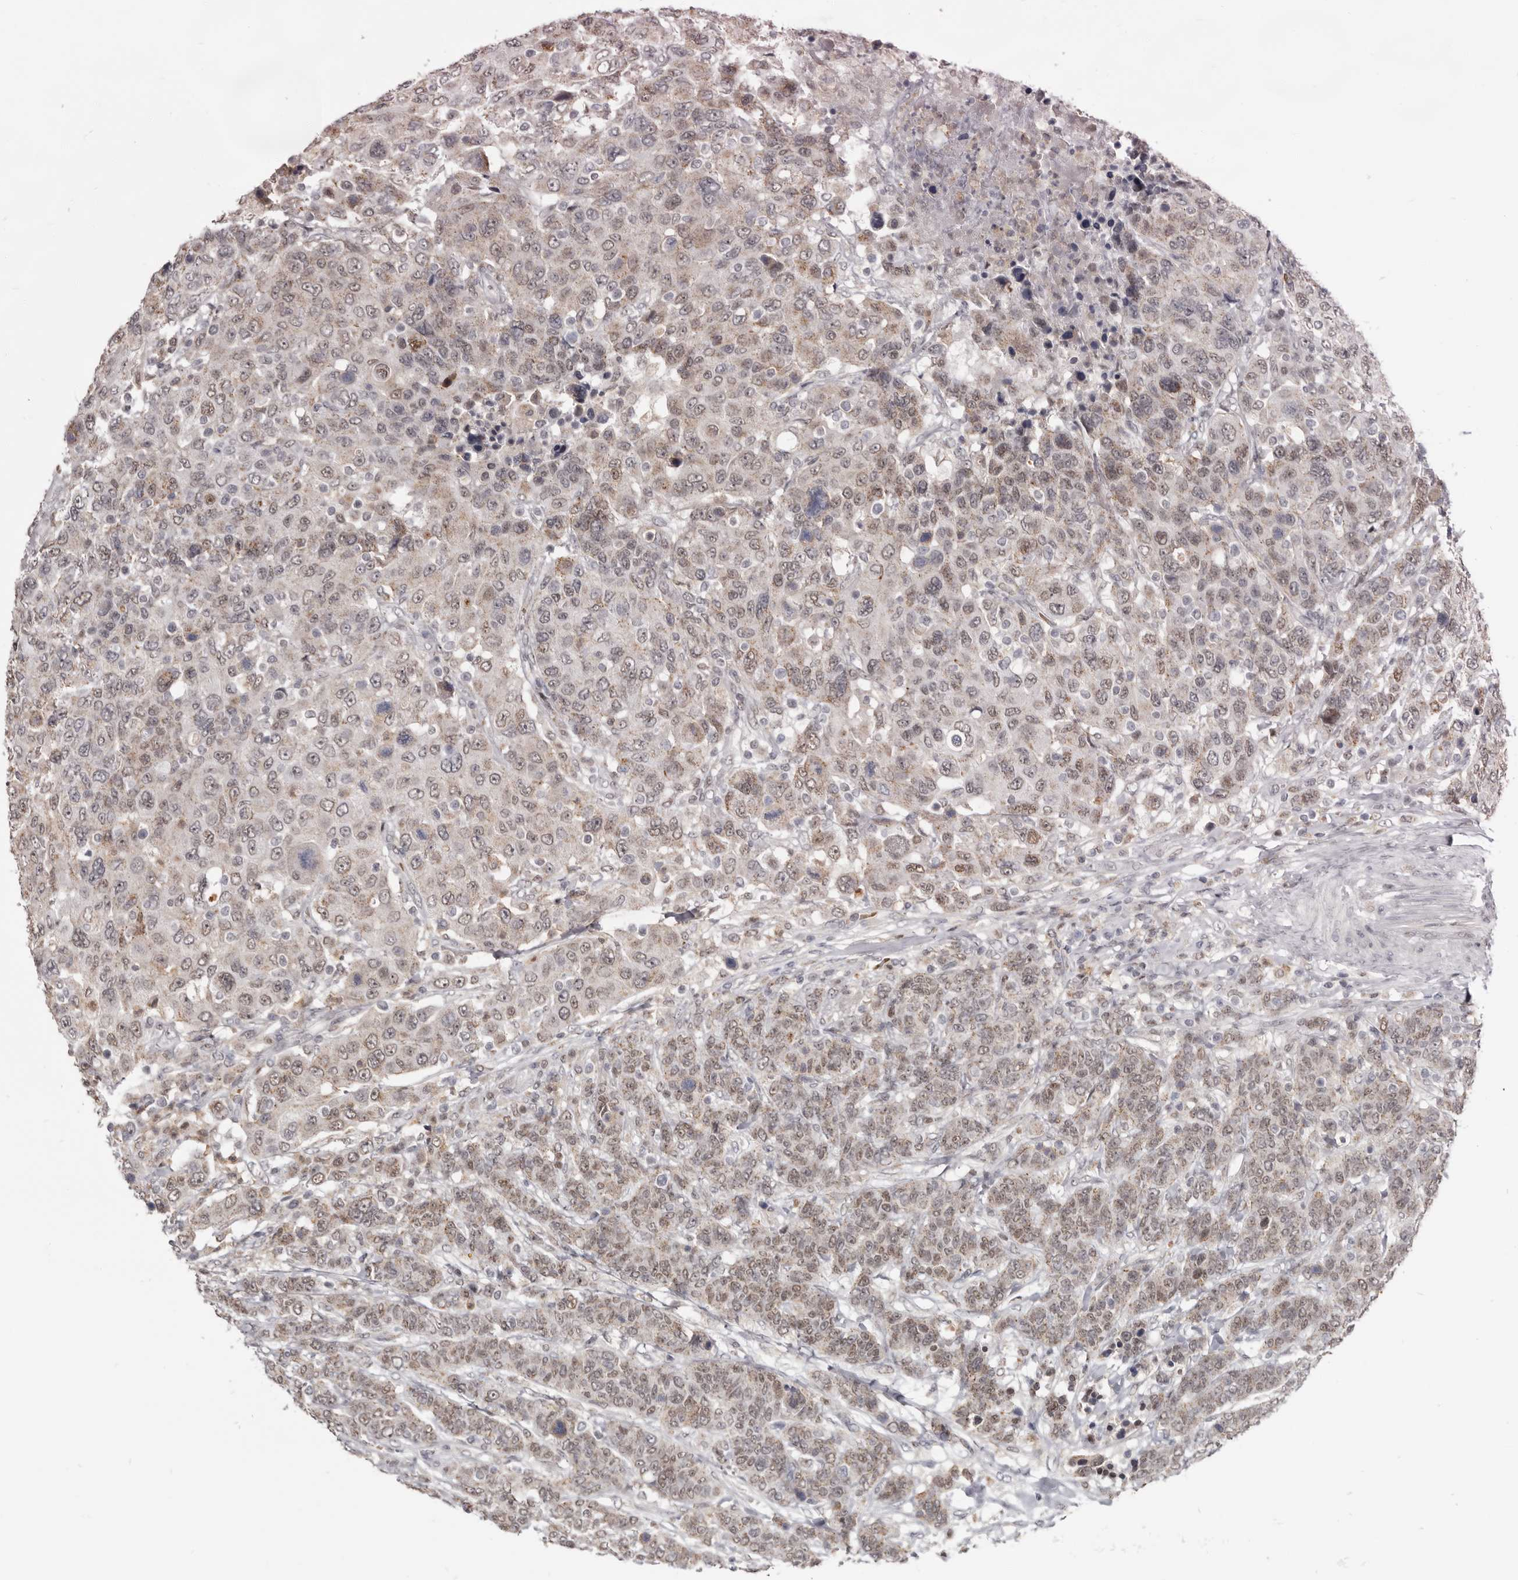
{"staining": {"intensity": "weak", "quantity": ">75%", "location": "cytoplasmic/membranous,nuclear"}, "tissue": "breast cancer", "cell_type": "Tumor cells", "image_type": "cancer", "snomed": [{"axis": "morphology", "description": "Duct carcinoma"}, {"axis": "topography", "description": "Breast"}], "caption": "Breast intraductal carcinoma stained with immunohistochemistry displays weak cytoplasmic/membranous and nuclear positivity in about >75% of tumor cells.", "gene": "CGN", "patient": {"sex": "female", "age": 37}}